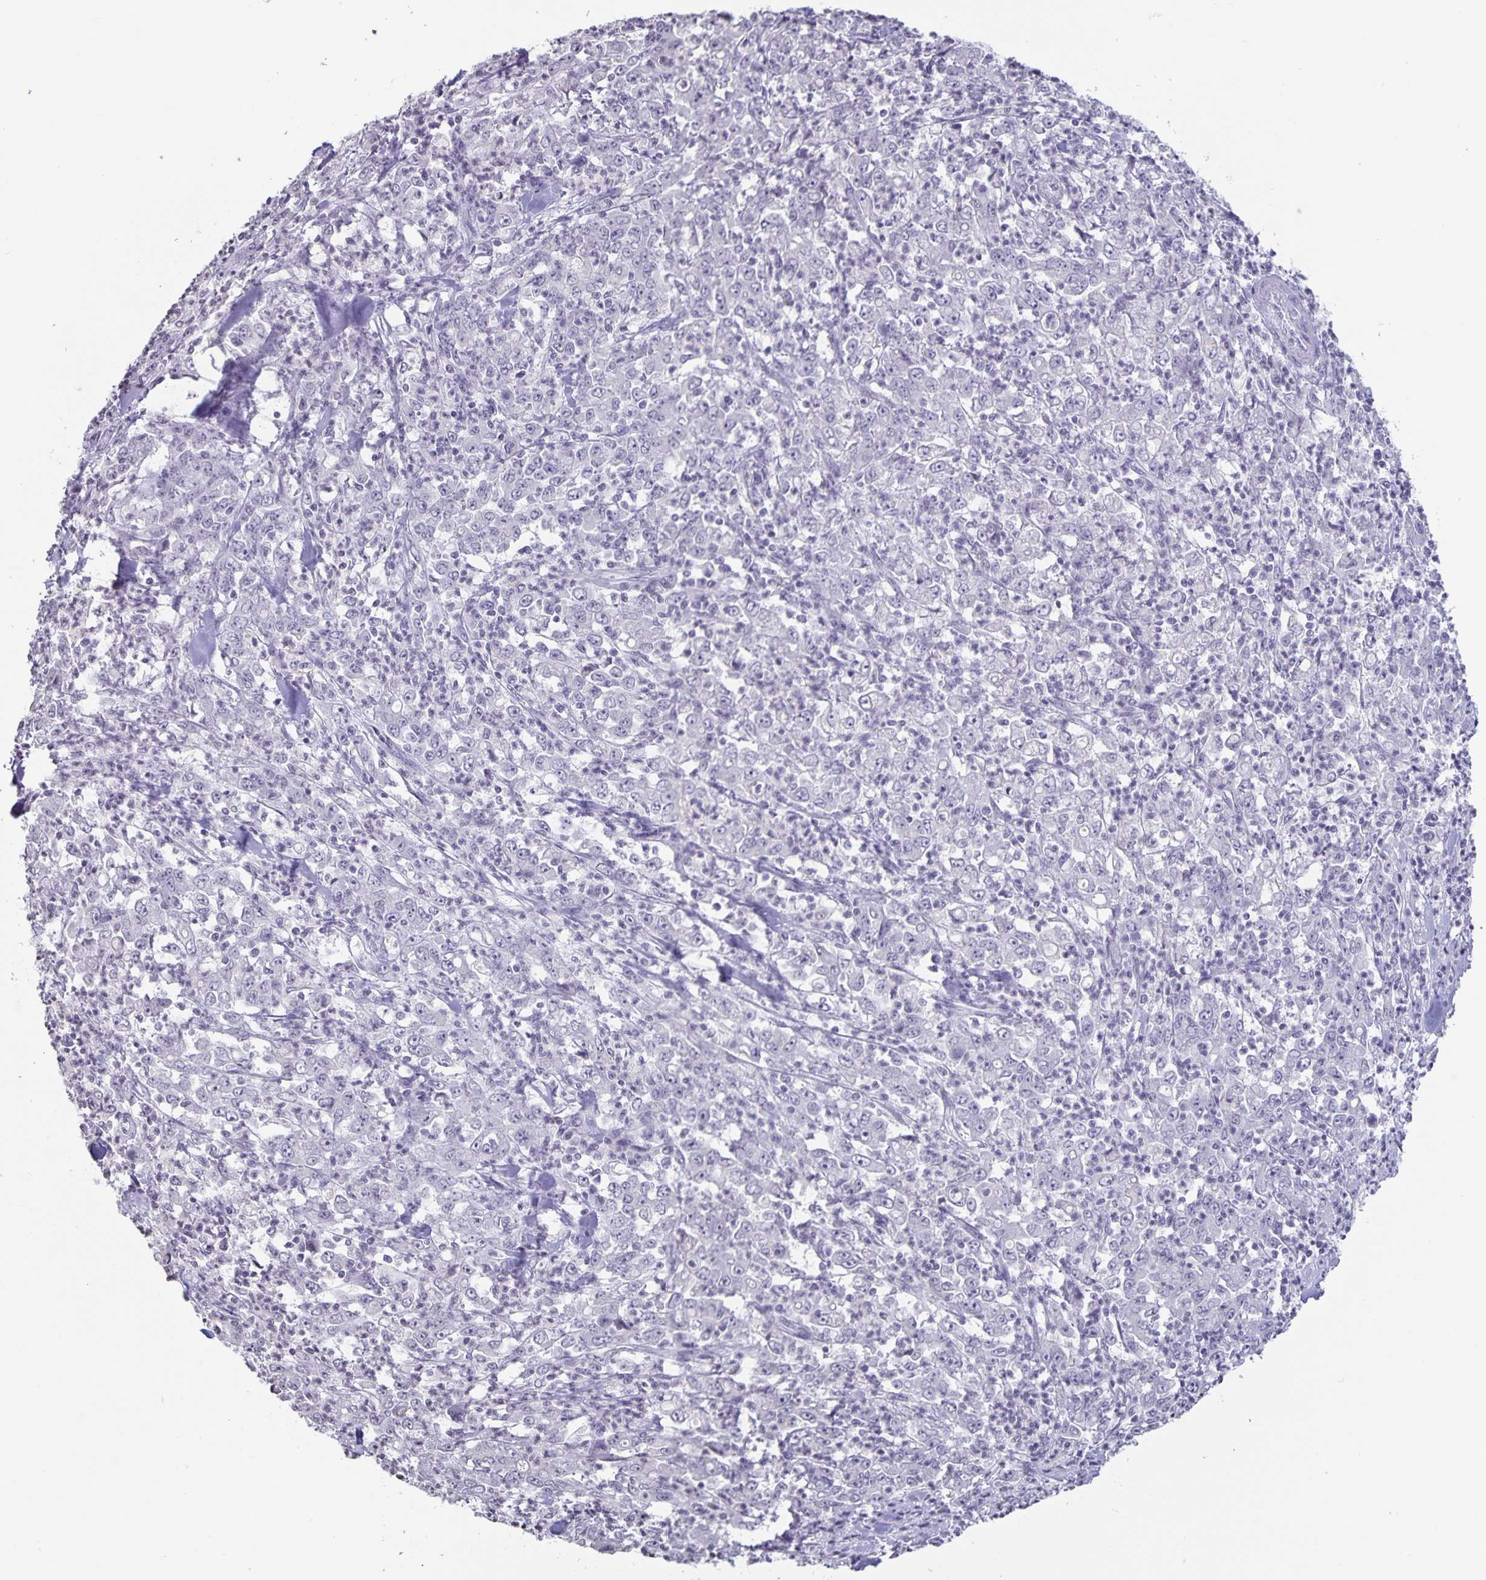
{"staining": {"intensity": "negative", "quantity": "none", "location": "none"}, "tissue": "stomach cancer", "cell_type": "Tumor cells", "image_type": "cancer", "snomed": [{"axis": "morphology", "description": "Adenocarcinoma, NOS"}, {"axis": "topography", "description": "Stomach, lower"}], "caption": "An IHC image of stomach cancer is shown. There is no staining in tumor cells of stomach cancer. (Immunohistochemistry (ihc), brightfield microscopy, high magnification).", "gene": "AQP4", "patient": {"sex": "female", "age": 71}}